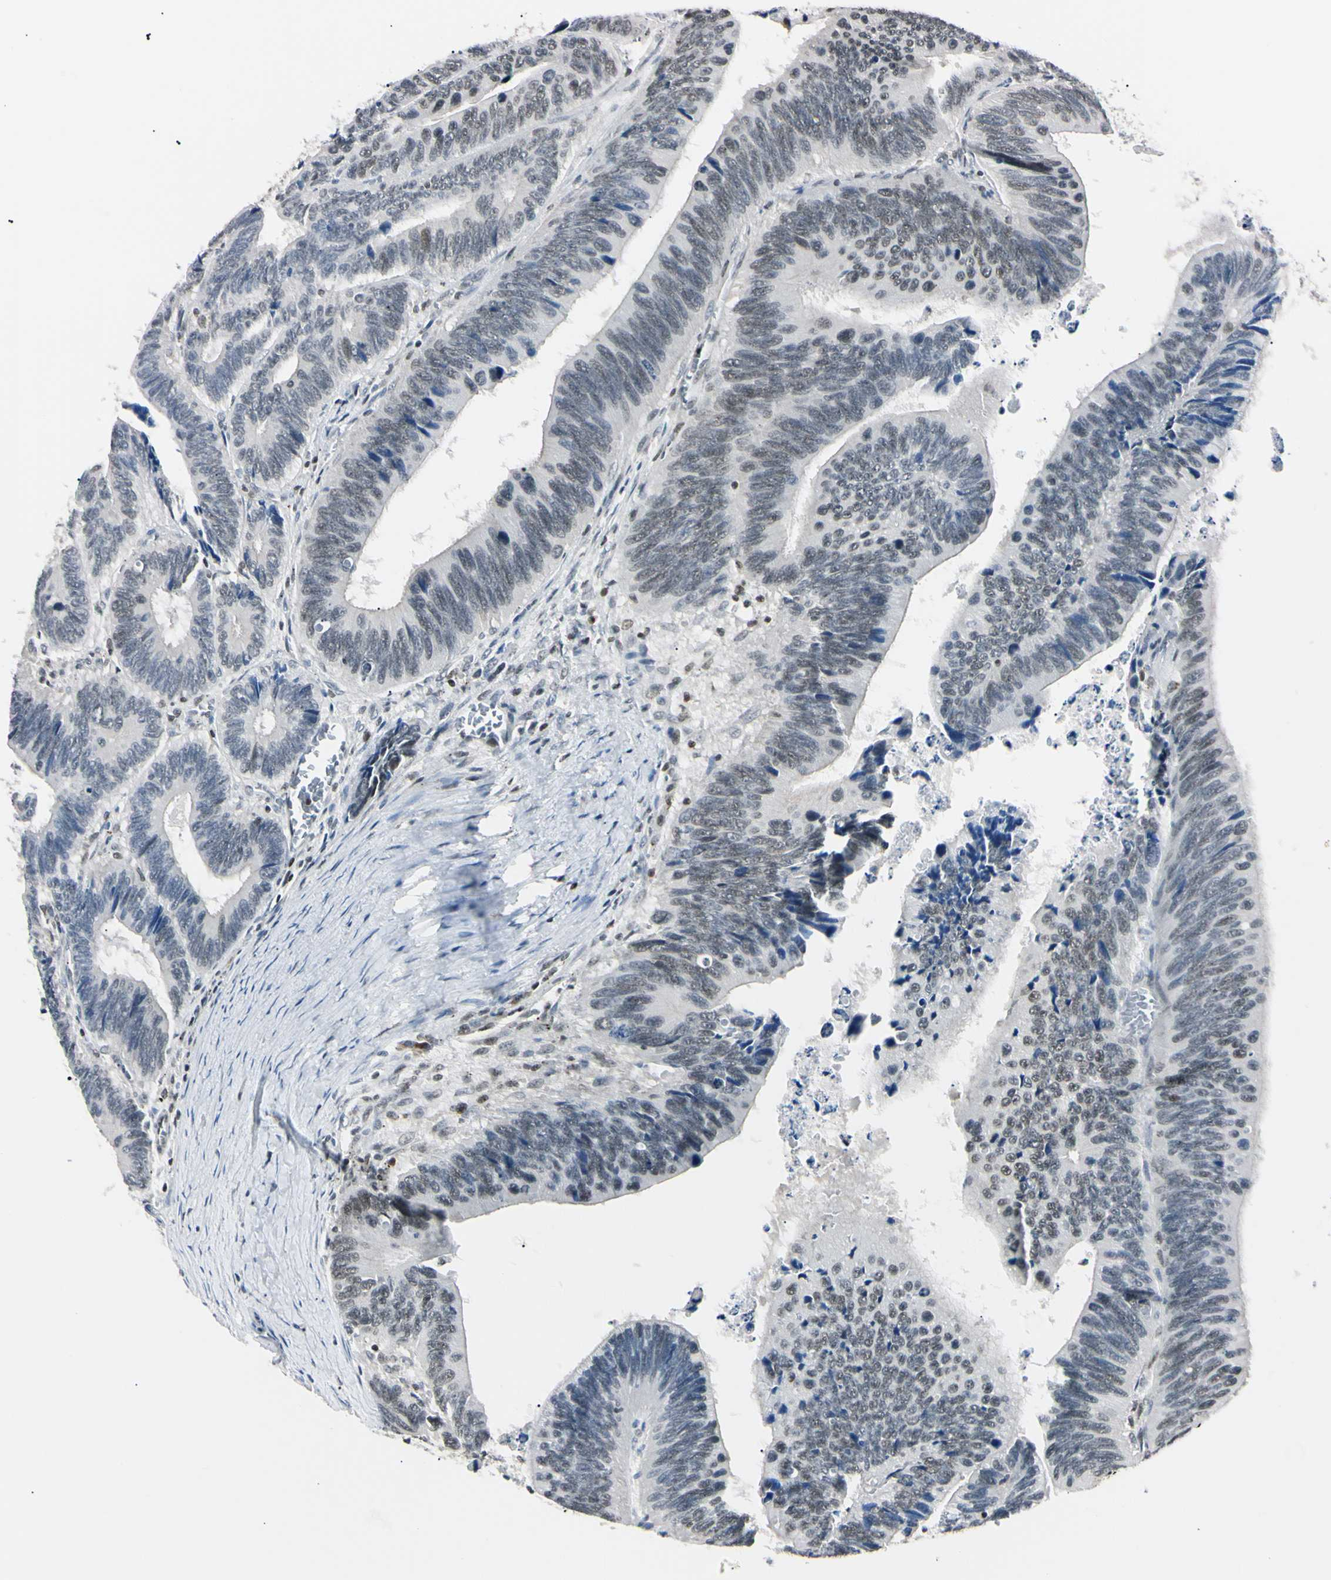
{"staining": {"intensity": "negative", "quantity": "none", "location": "none"}, "tissue": "colorectal cancer", "cell_type": "Tumor cells", "image_type": "cancer", "snomed": [{"axis": "morphology", "description": "Adenocarcinoma, NOS"}, {"axis": "topography", "description": "Colon"}], "caption": "Tumor cells are negative for protein expression in human adenocarcinoma (colorectal).", "gene": "C1orf174", "patient": {"sex": "male", "age": 72}}